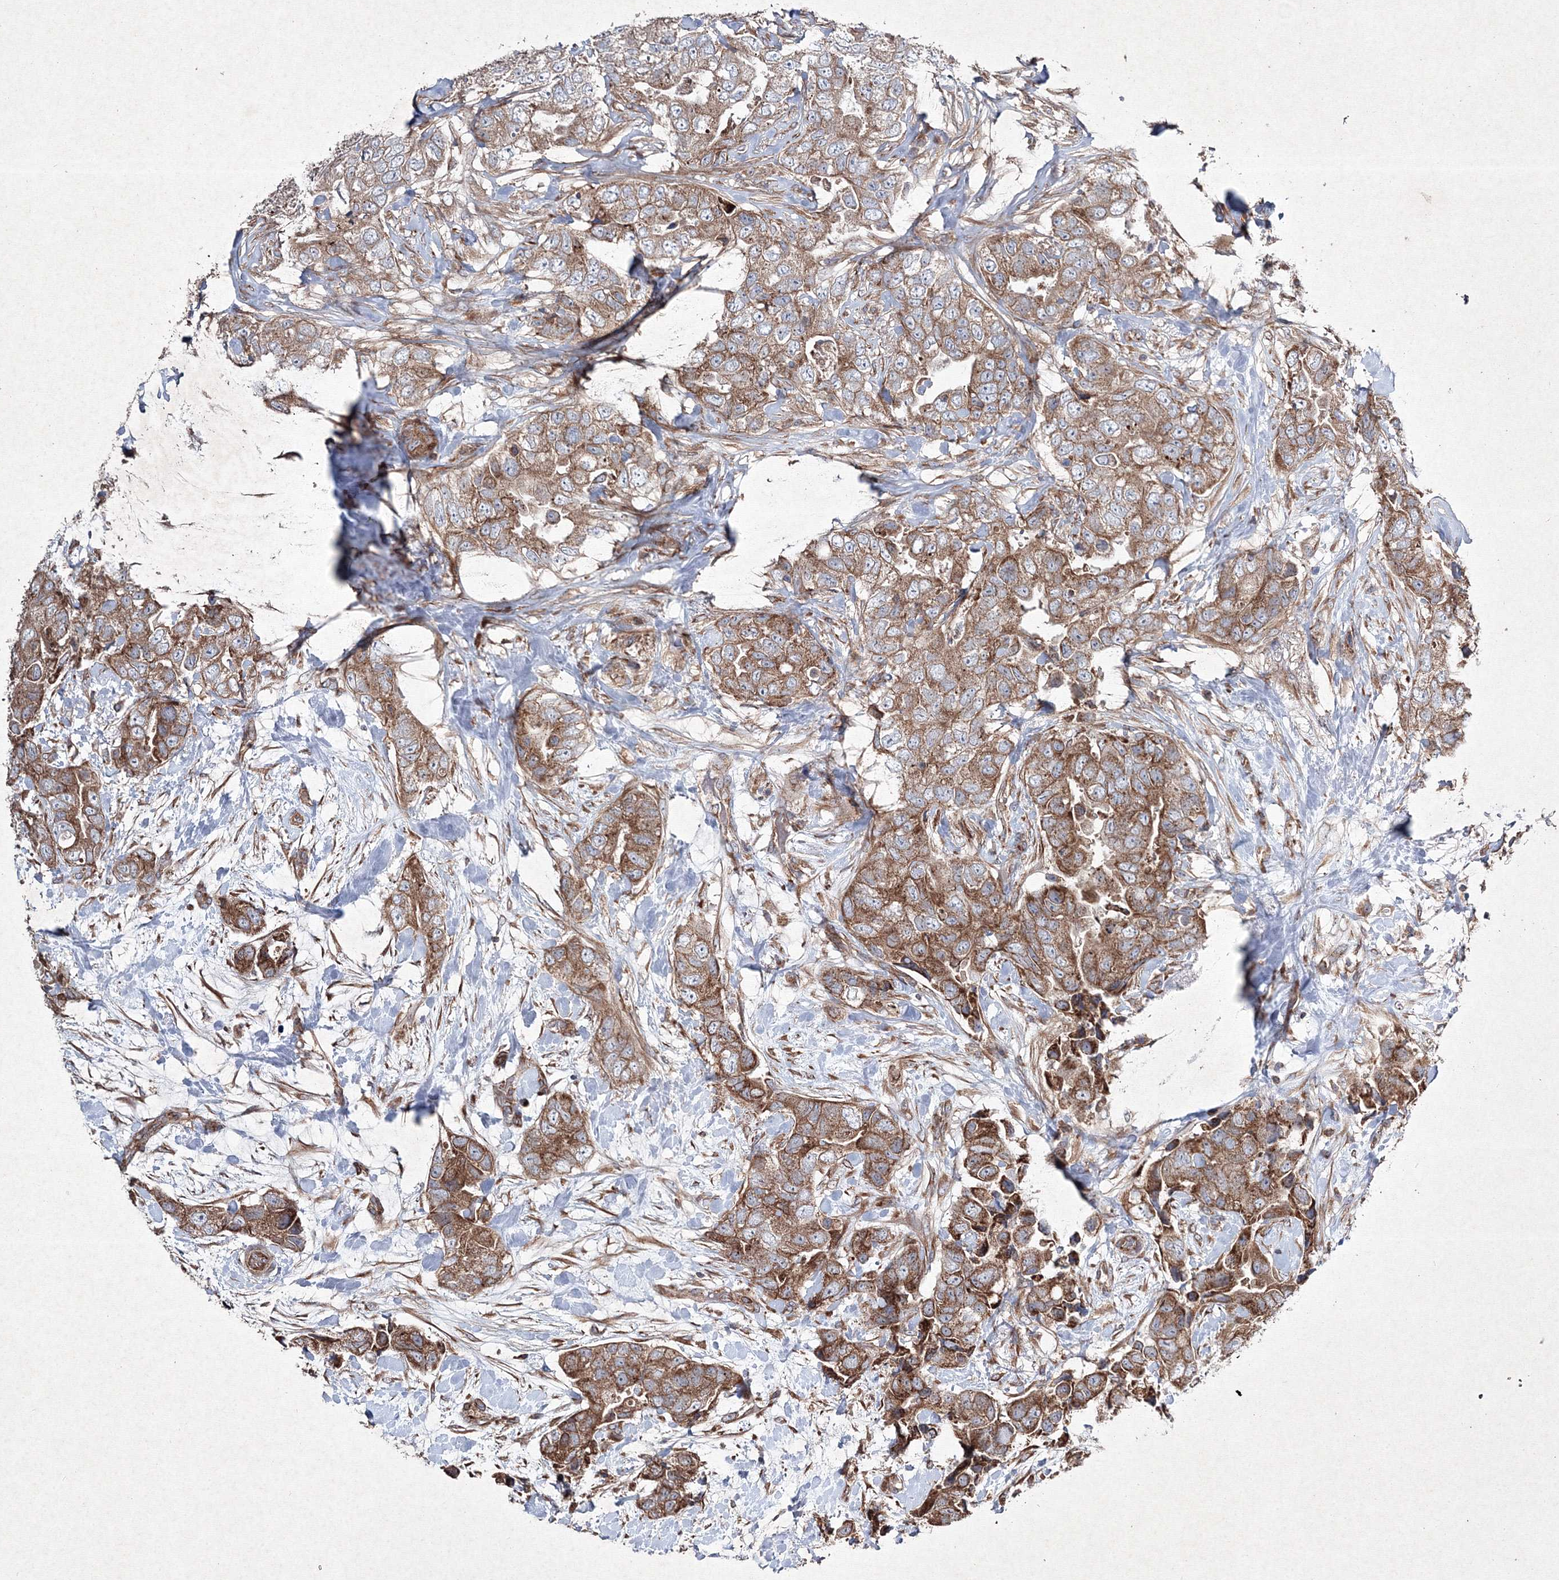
{"staining": {"intensity": "moderate", "quantity": ">75%", "location": "cytoplasmic/membranous"}, "tissue": "breast cancer", "cell_type": "Tumor cells", "image_type": "cancer", "snomed": [{"axis": "morphology", "description": "Duct carcinoma"}, {"axis": "topography", "description": "Breast"}], "caption": "A high-resolution micrograph shows immunohistochemistry staining of invasive ductal carcinoma (breast), which exhibits moderate cytoplasmic/membranous expression in approximately >75% of tumor cells.", "gene": "GFM1", "patient": {"sex": "female", "age": 62}}